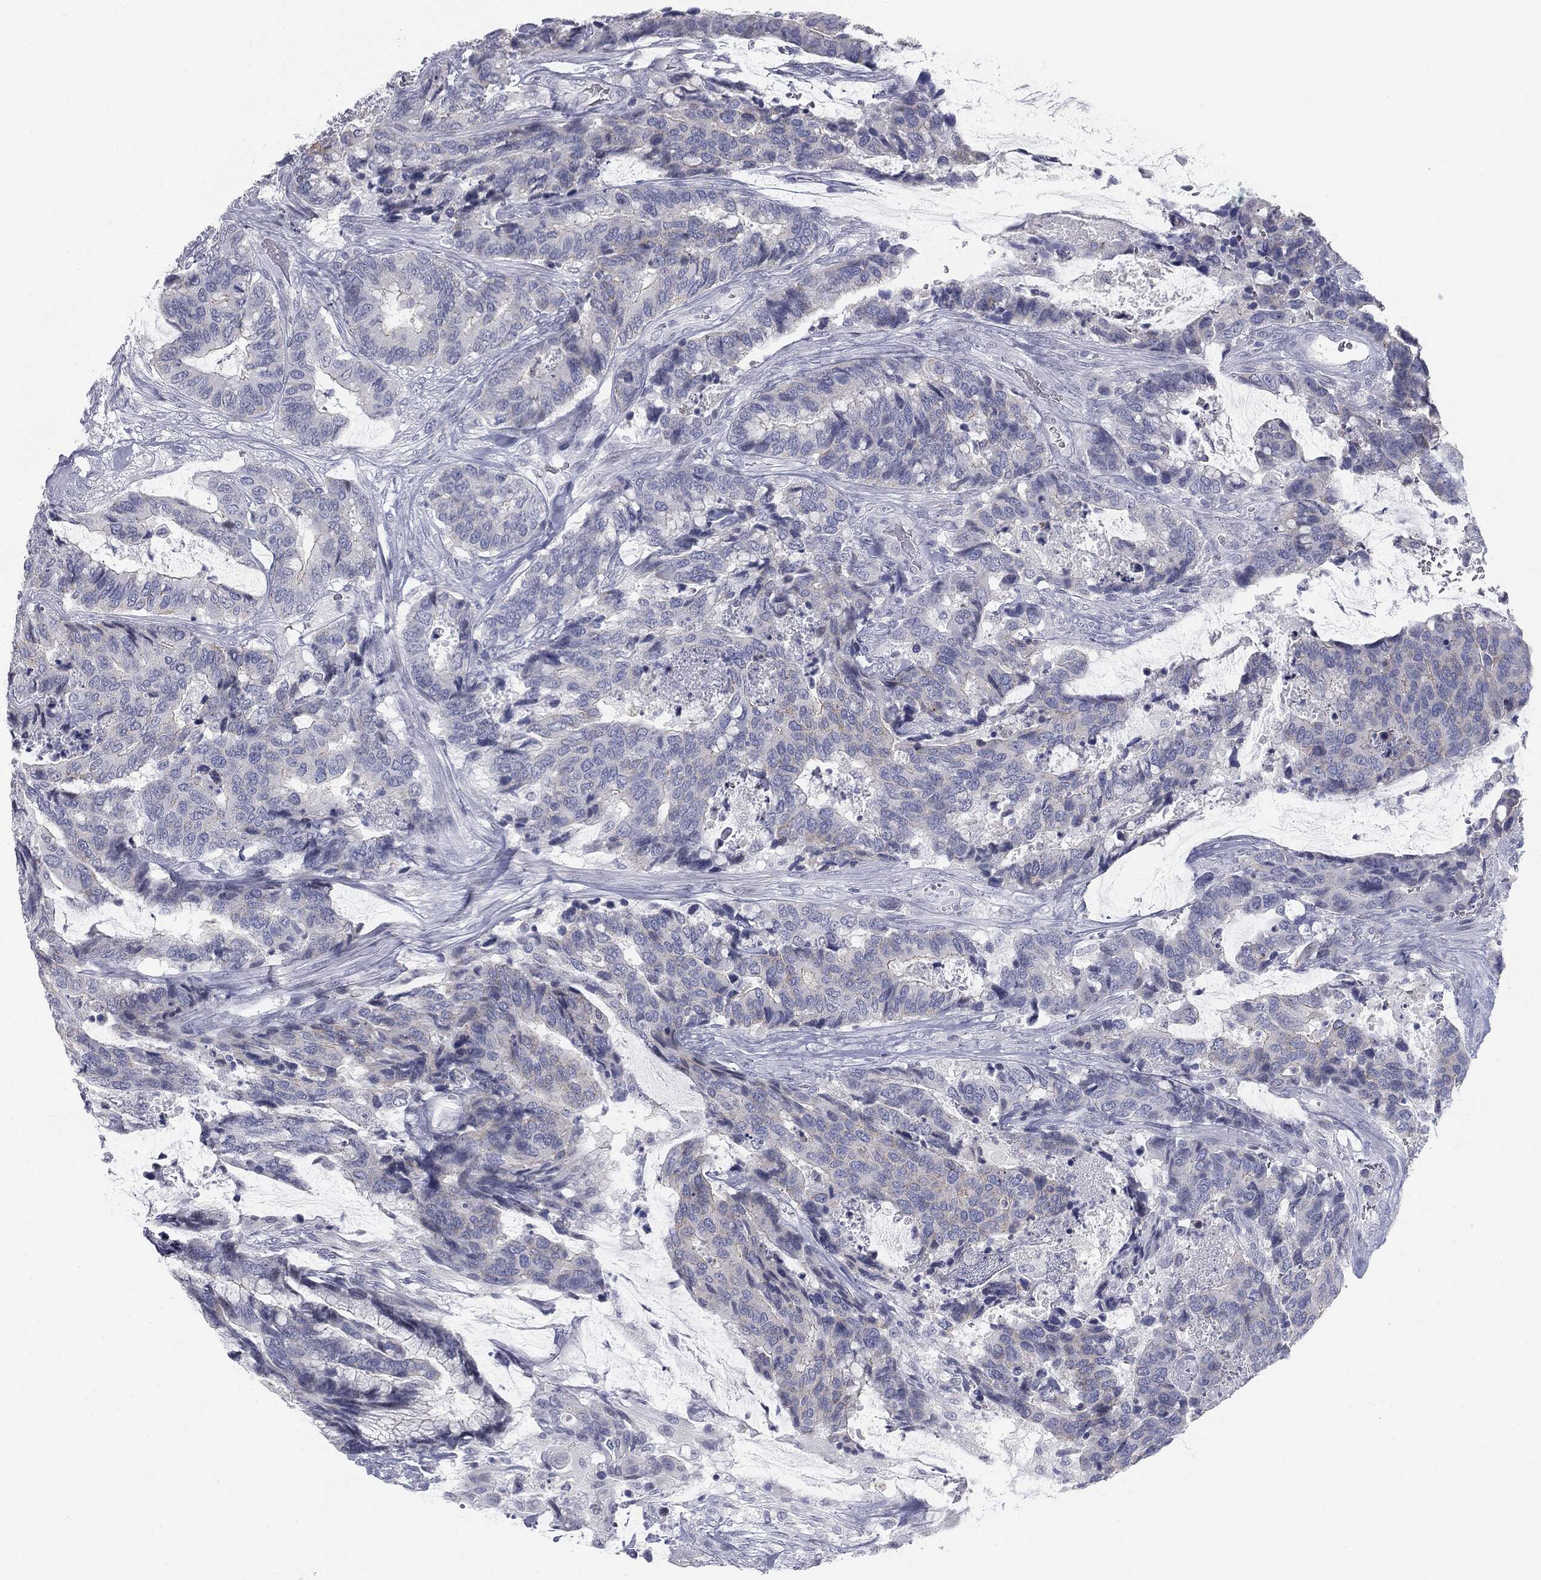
{"staining": {"intensity": "negative", "quantity": "none", "location": "none"}, "tissue": "colorectal cancer", "cell_type": "Tumor cells", "image_type": "cancer", "snomed": [{"axis": "morphology", "description": "Adenocarcinoma, NOS"}, {"axis": "topography", "description": "Rectum"}], "caption": "IHC of human adenocarcinoma (colorectal) shows no staining in tumor cells. (Brightfield microscopy of DAB (3,3'-diaminobenzidine) IHC at high magnification).", "gene": "TPO", "patient": {"sex": "female", "age": 59}}